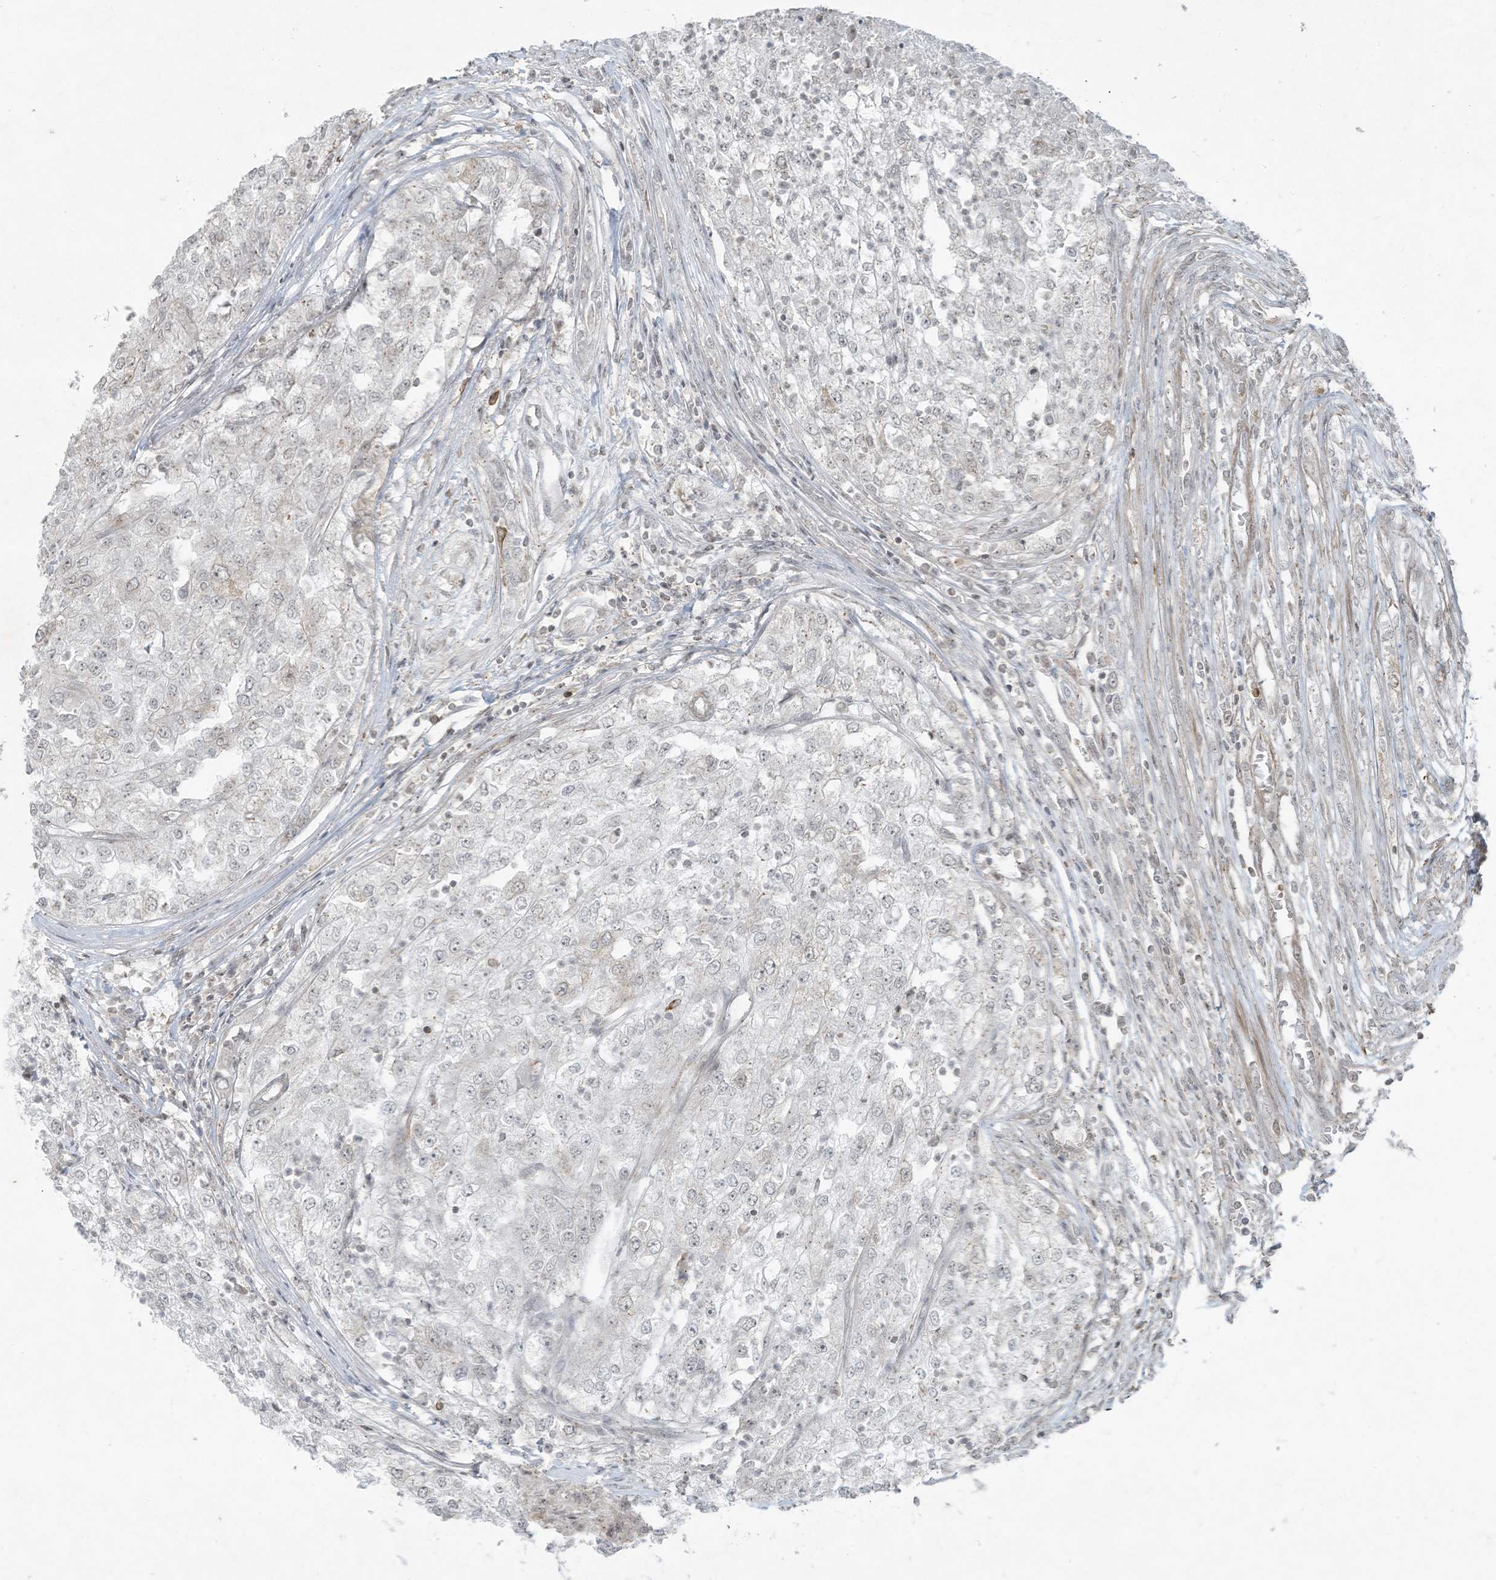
{"staining": {"intensity": "negative", "quantity": "none", "location": "none"}, "tissue": "renal cancer", "cell_type": "Tumor cells", "image_type": "cancer", "snomed": [{"axis": "morphology", "description": "Adenocarcinoma, NOS"}, {"axis": "topography", "description": "Kidney"}], "caption": "Human renal adenocarcinoma stained for a protein using immunohistochemistry exhibits no positivity in tumor cells.", "gene": "ZNF263", "patient": {"sex": "female", "age": 54}}